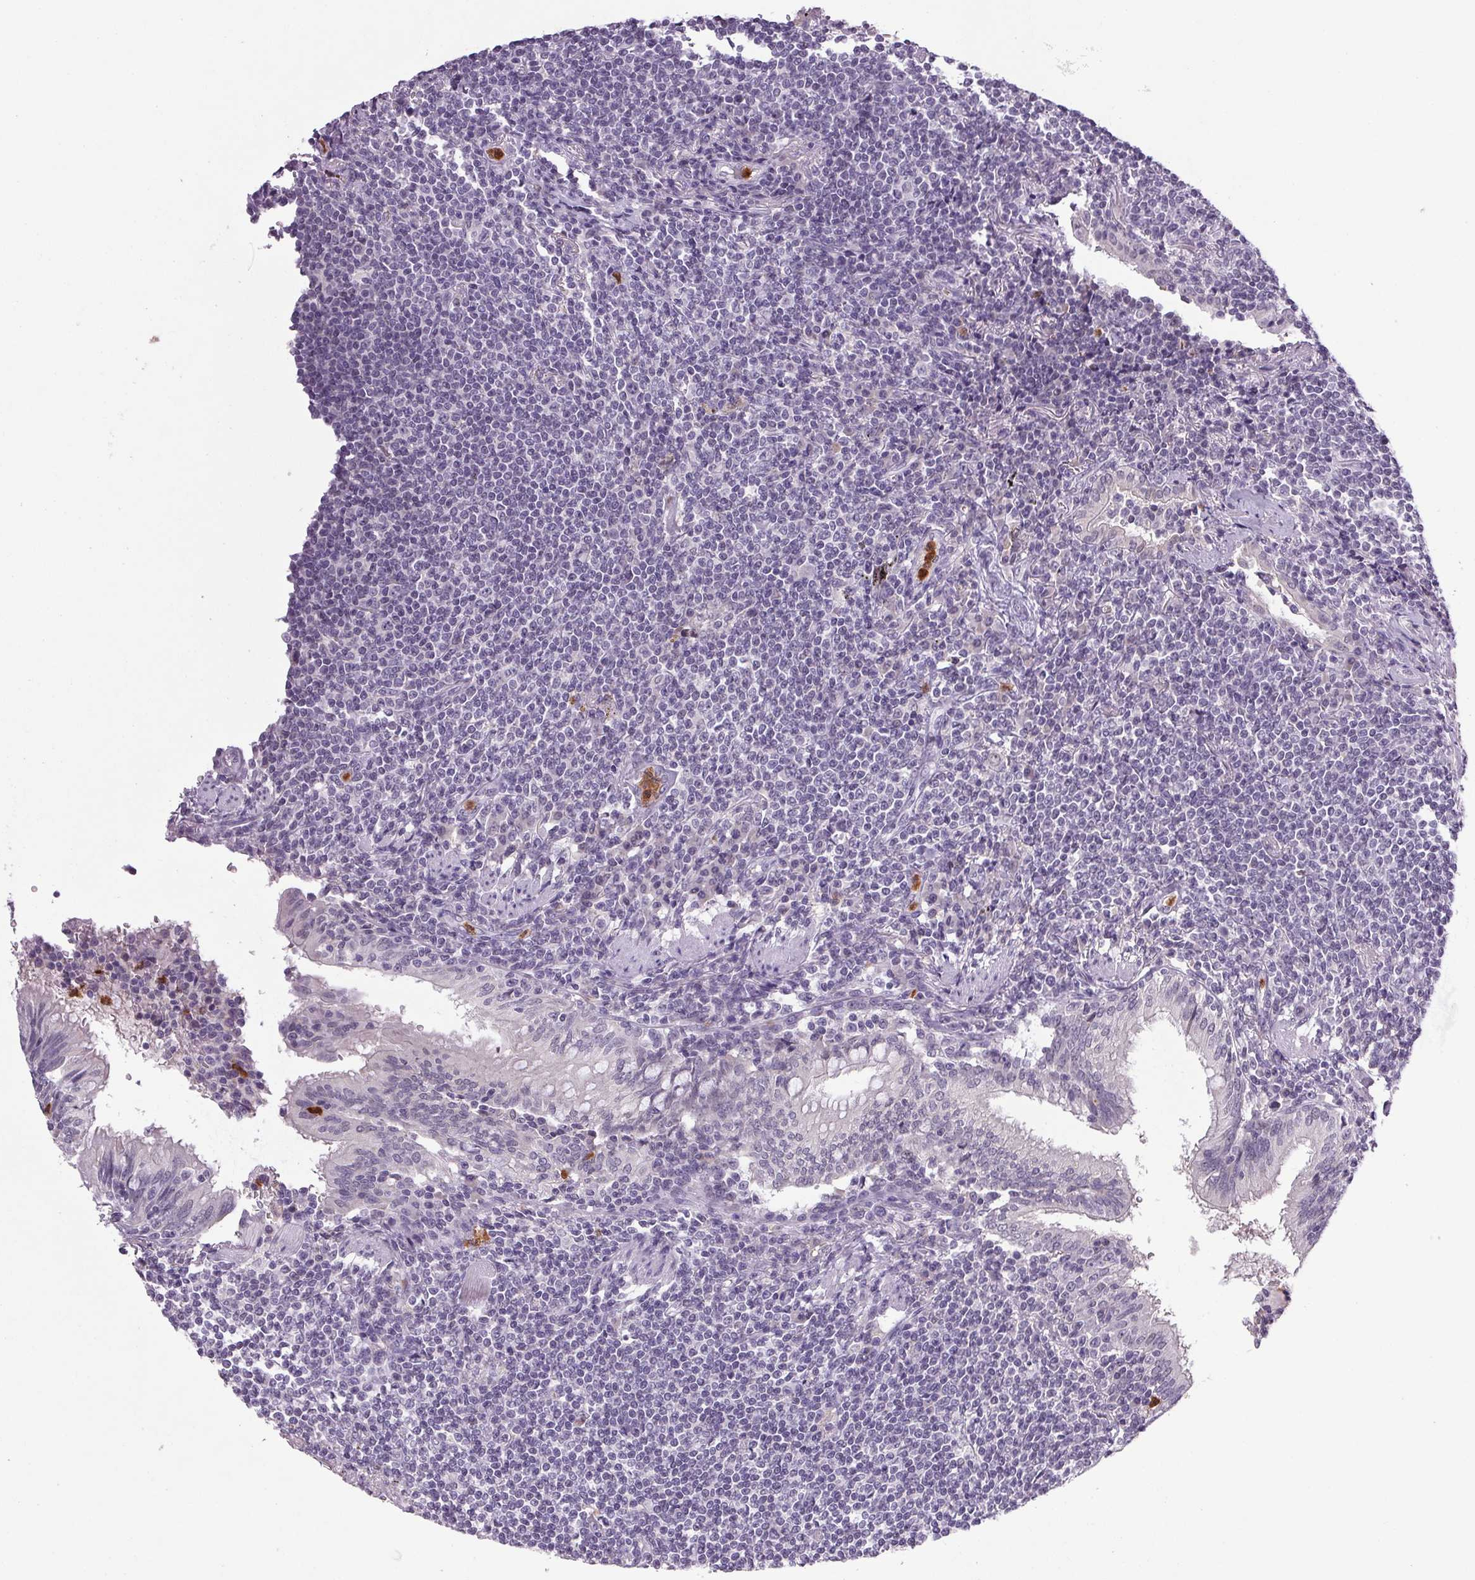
{"staining": {"intensity": "negative", "quantity": "none", "location": "none"}, "tissue": "lymphoma", "cell_type": "Tumor cells", "image_type": "cancer", "snomed": [{"axis": "morphology", "description": "Malignant lymphoma, non-Hodgkin's type, Low grade"}, {"axis": "topography", "description": "Lung"}], "caption": "High power microscopy micrograph of an immunohistochemistry (IHC) histopathology image of low-grade malignant lymphoma, non-Hodgkin's type, revealing no significant expression in tumor cells.", "gene": "TRDN", "patient": {"sex": "female", "age": 71}}